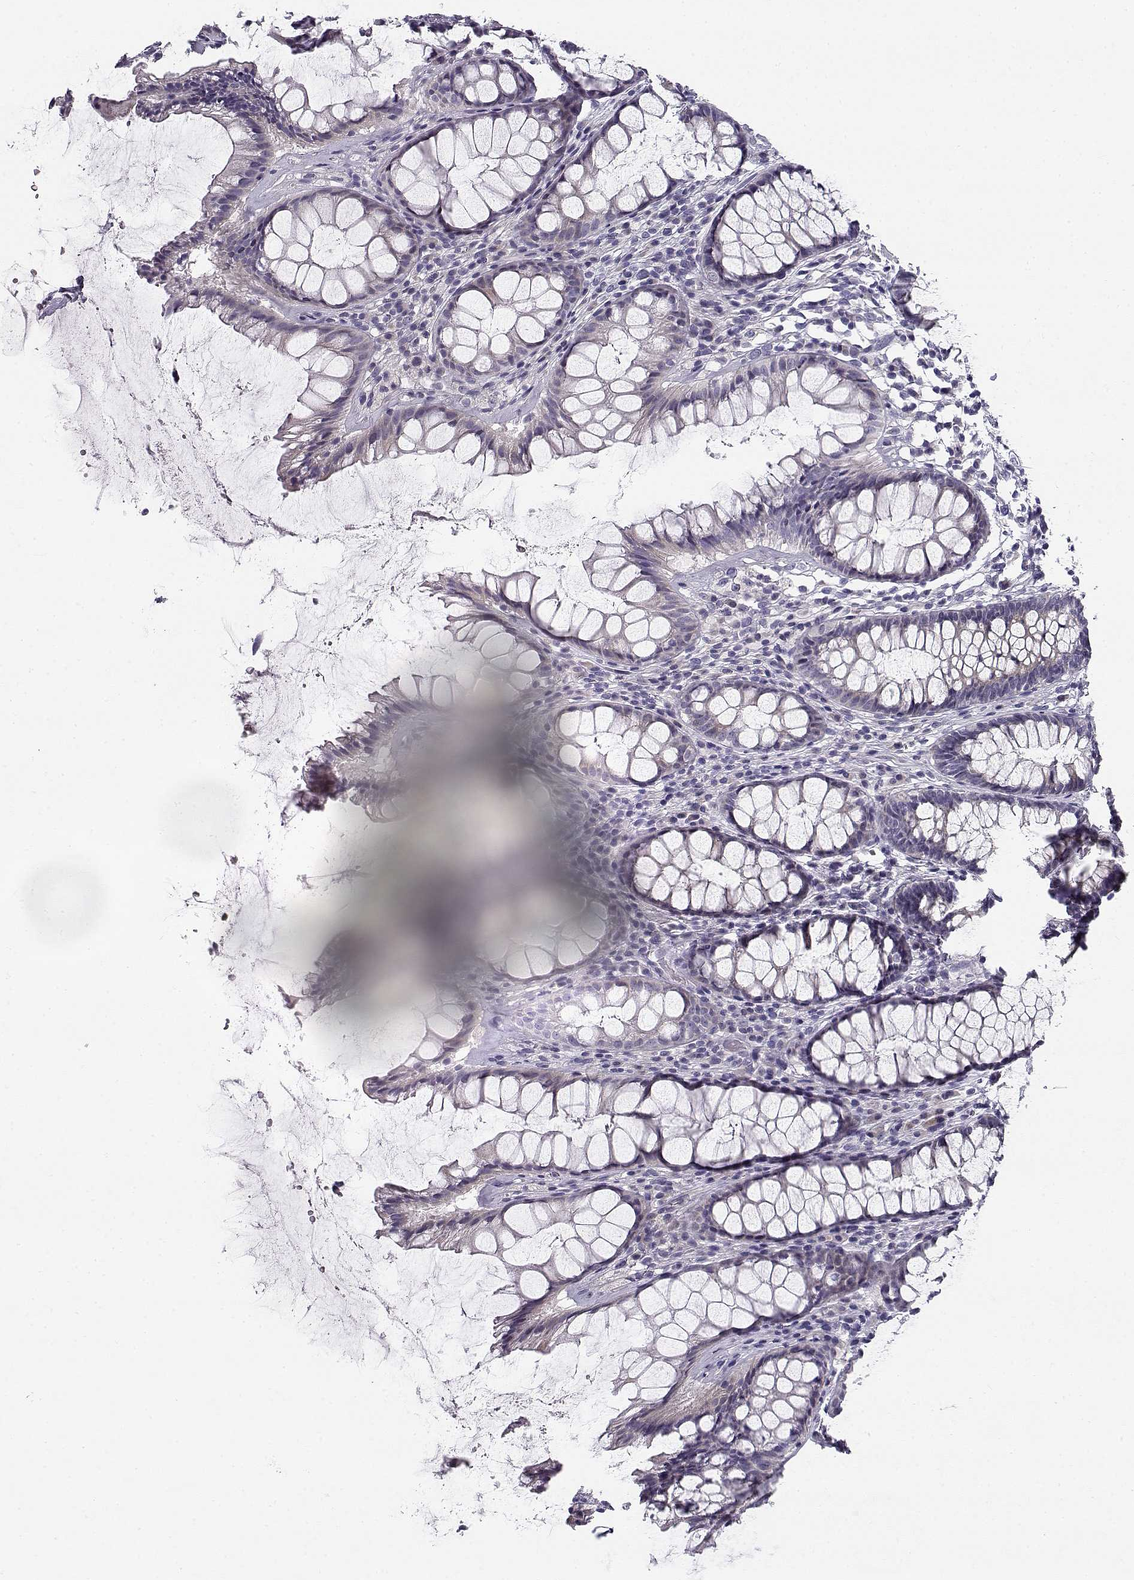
{"staining": {"intensity": "negative", "quantity": "none", "location": "none"}, "tissue": "rectum", "cell_type": "Glandular cells", "image_type": "normal", "snomed": [{"axis": "morphology", "description": "Normal tissue, NOS"}, {"axis": "topography", "description": "Rectum"}], "caption": "DAB immunohistochemical staining of benign rectum reveals no significant staining in glandular cells. (DAB (3,3'-diaminobenzidine) immunohistochemistry (IHC) with hematoxylin counter stain).", "gene": "CREB3L3", "patient": {"sex": "male", "age": 72}}